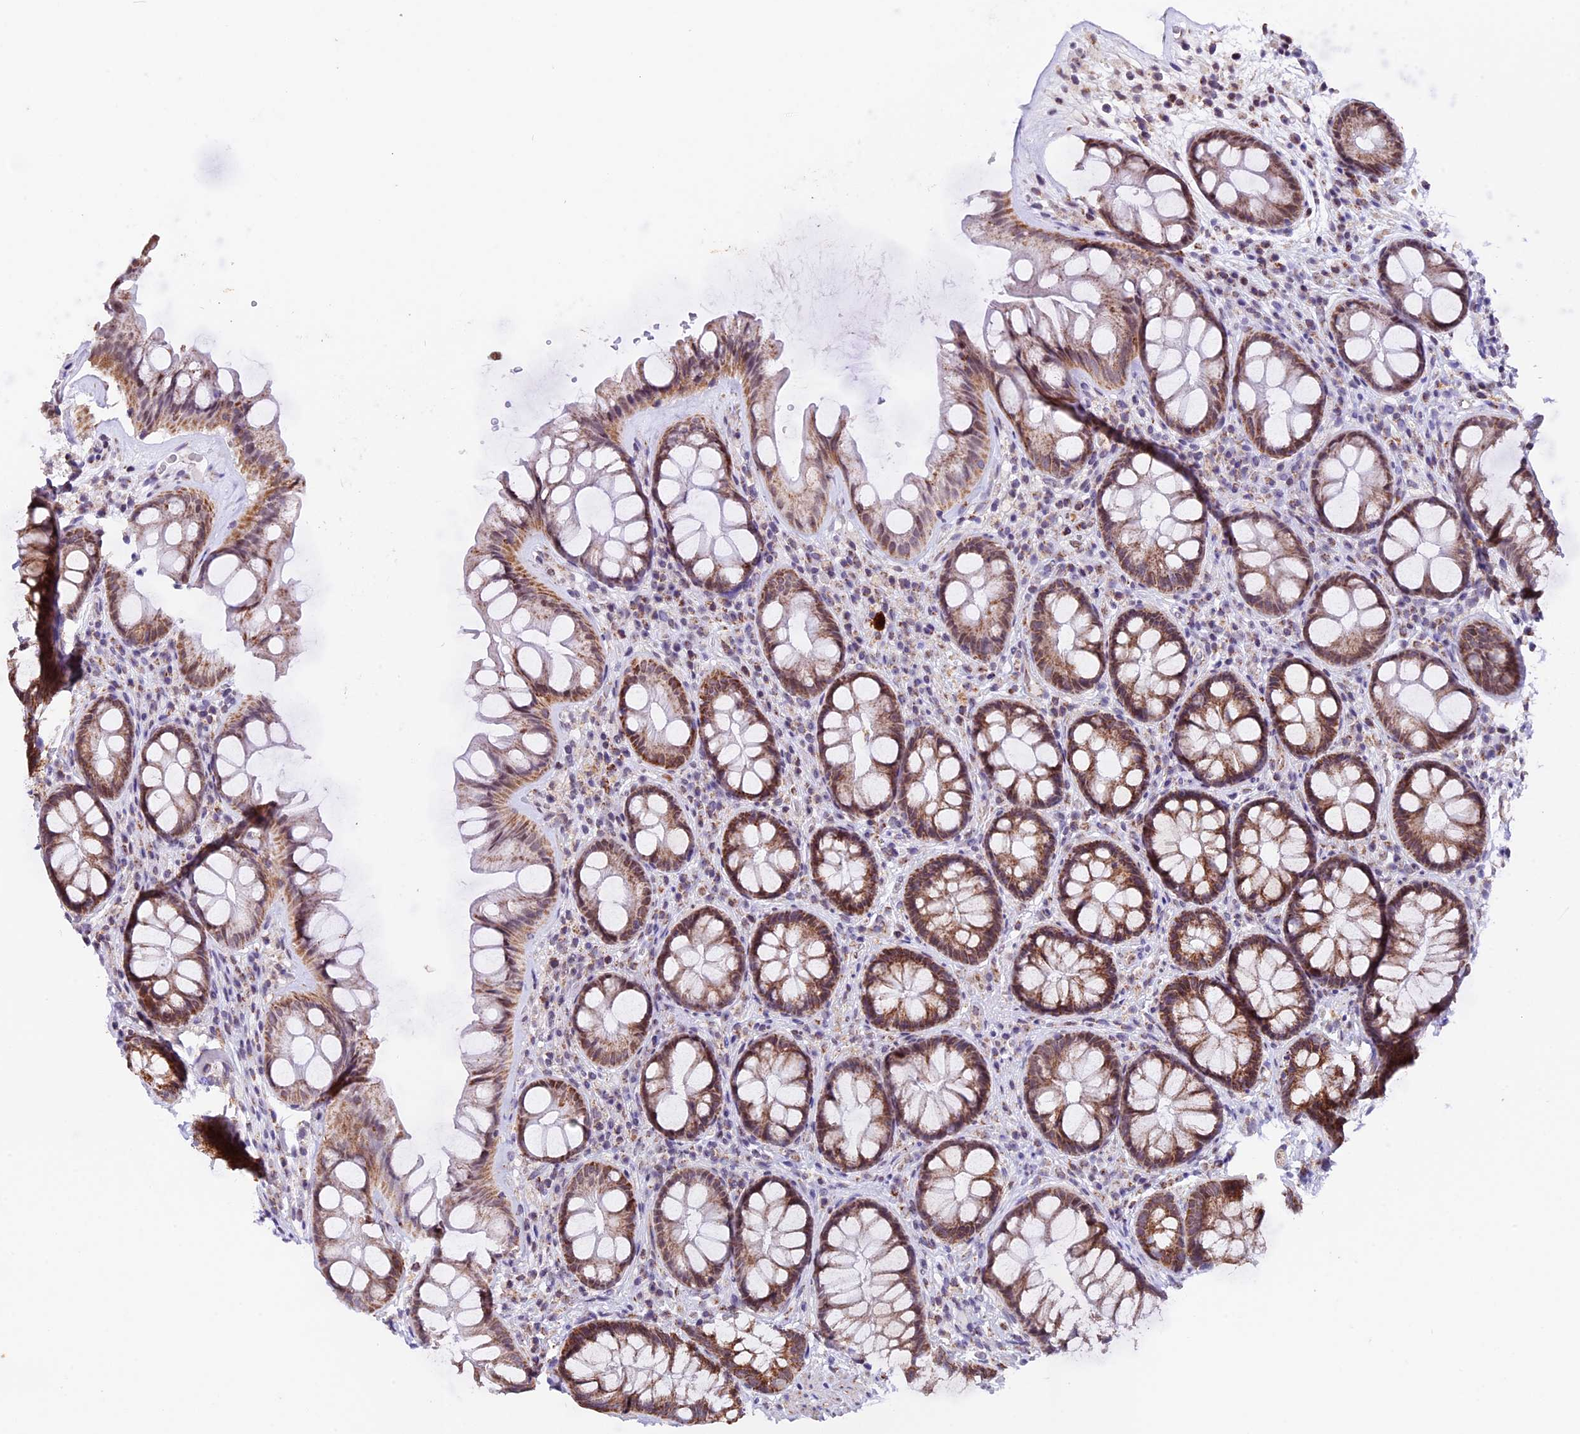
{"staining": {"intensity": "moderate", "quantity": ">75%", "location": "cytoplasmic/membranous"}, "tissue": "rectum", "cell_type": "Glandular cells", "image_type": "normal", "snomed": [{"axis": "morphology", "description": "Normal tissue, NOS"}, {"axis": "topography", "description": "Rectum"}], "caption": "Protein staining demonstrates moderate cytoplasmic/membranous expression in approximately >75% of glandular cells in benign rectum. Nuclei are stained in blue.", "gene": "TFAM", "patient": {"sex": "male", "age": 74}}